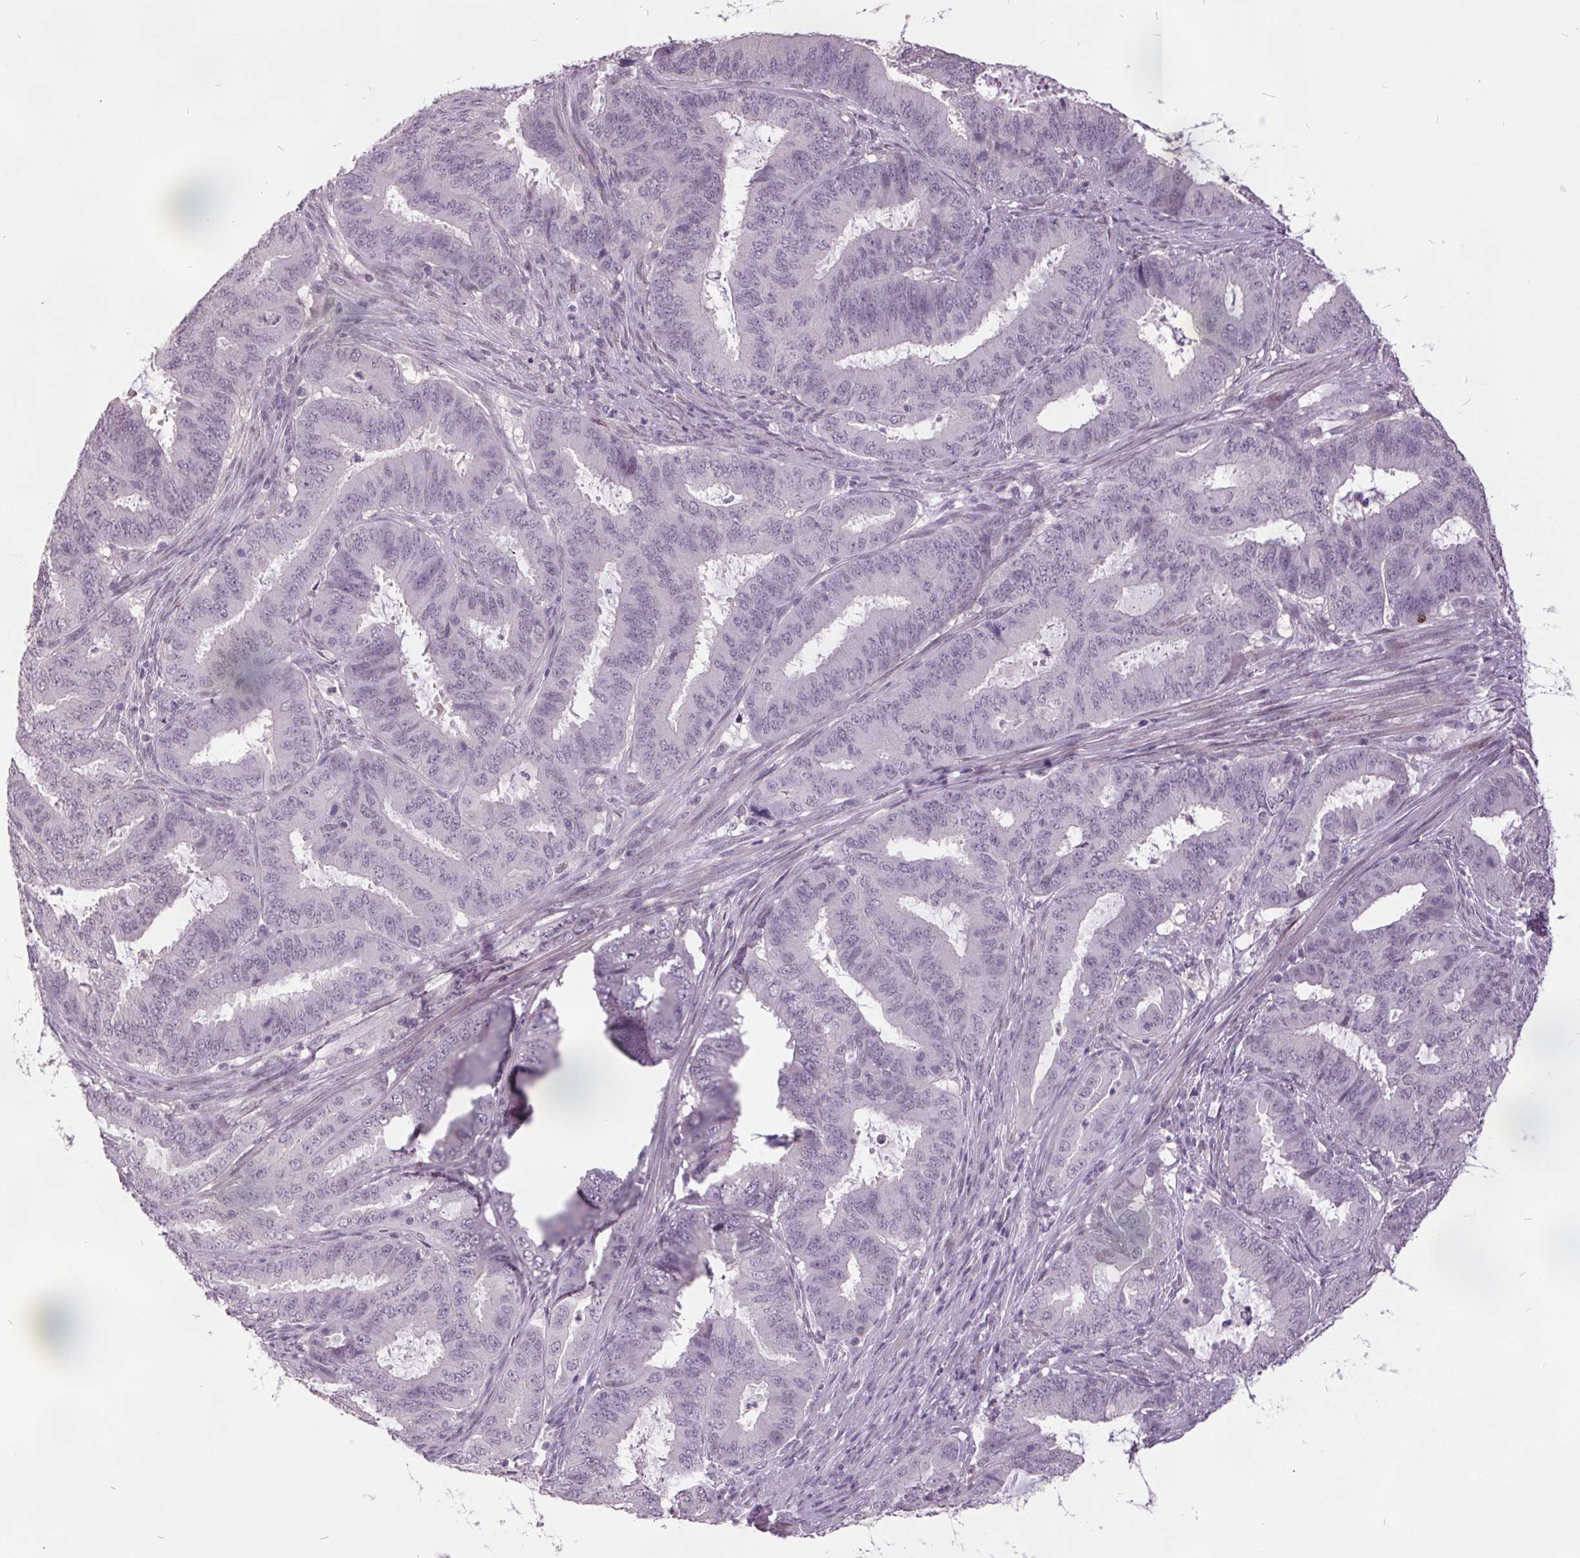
{"staining": {"intensity": "negative", "quantity": "none", "location": "none"}, "tissue": "endometrial cancer", "cell_type": "Tumor cells", "image_type": "cancer", "snomed": [{"axis": "morphology", "description": "Adenocarcinoma, NOS"}, {"axis": "topography", "description": "Endometrium"}], "caption": "Endometrial cancer (adenocarcinoma) stained for a protein using IHC displays no staining tumor cells.", "gene": "C2orf16", "patient": {"sex": "female", "age": 51}}